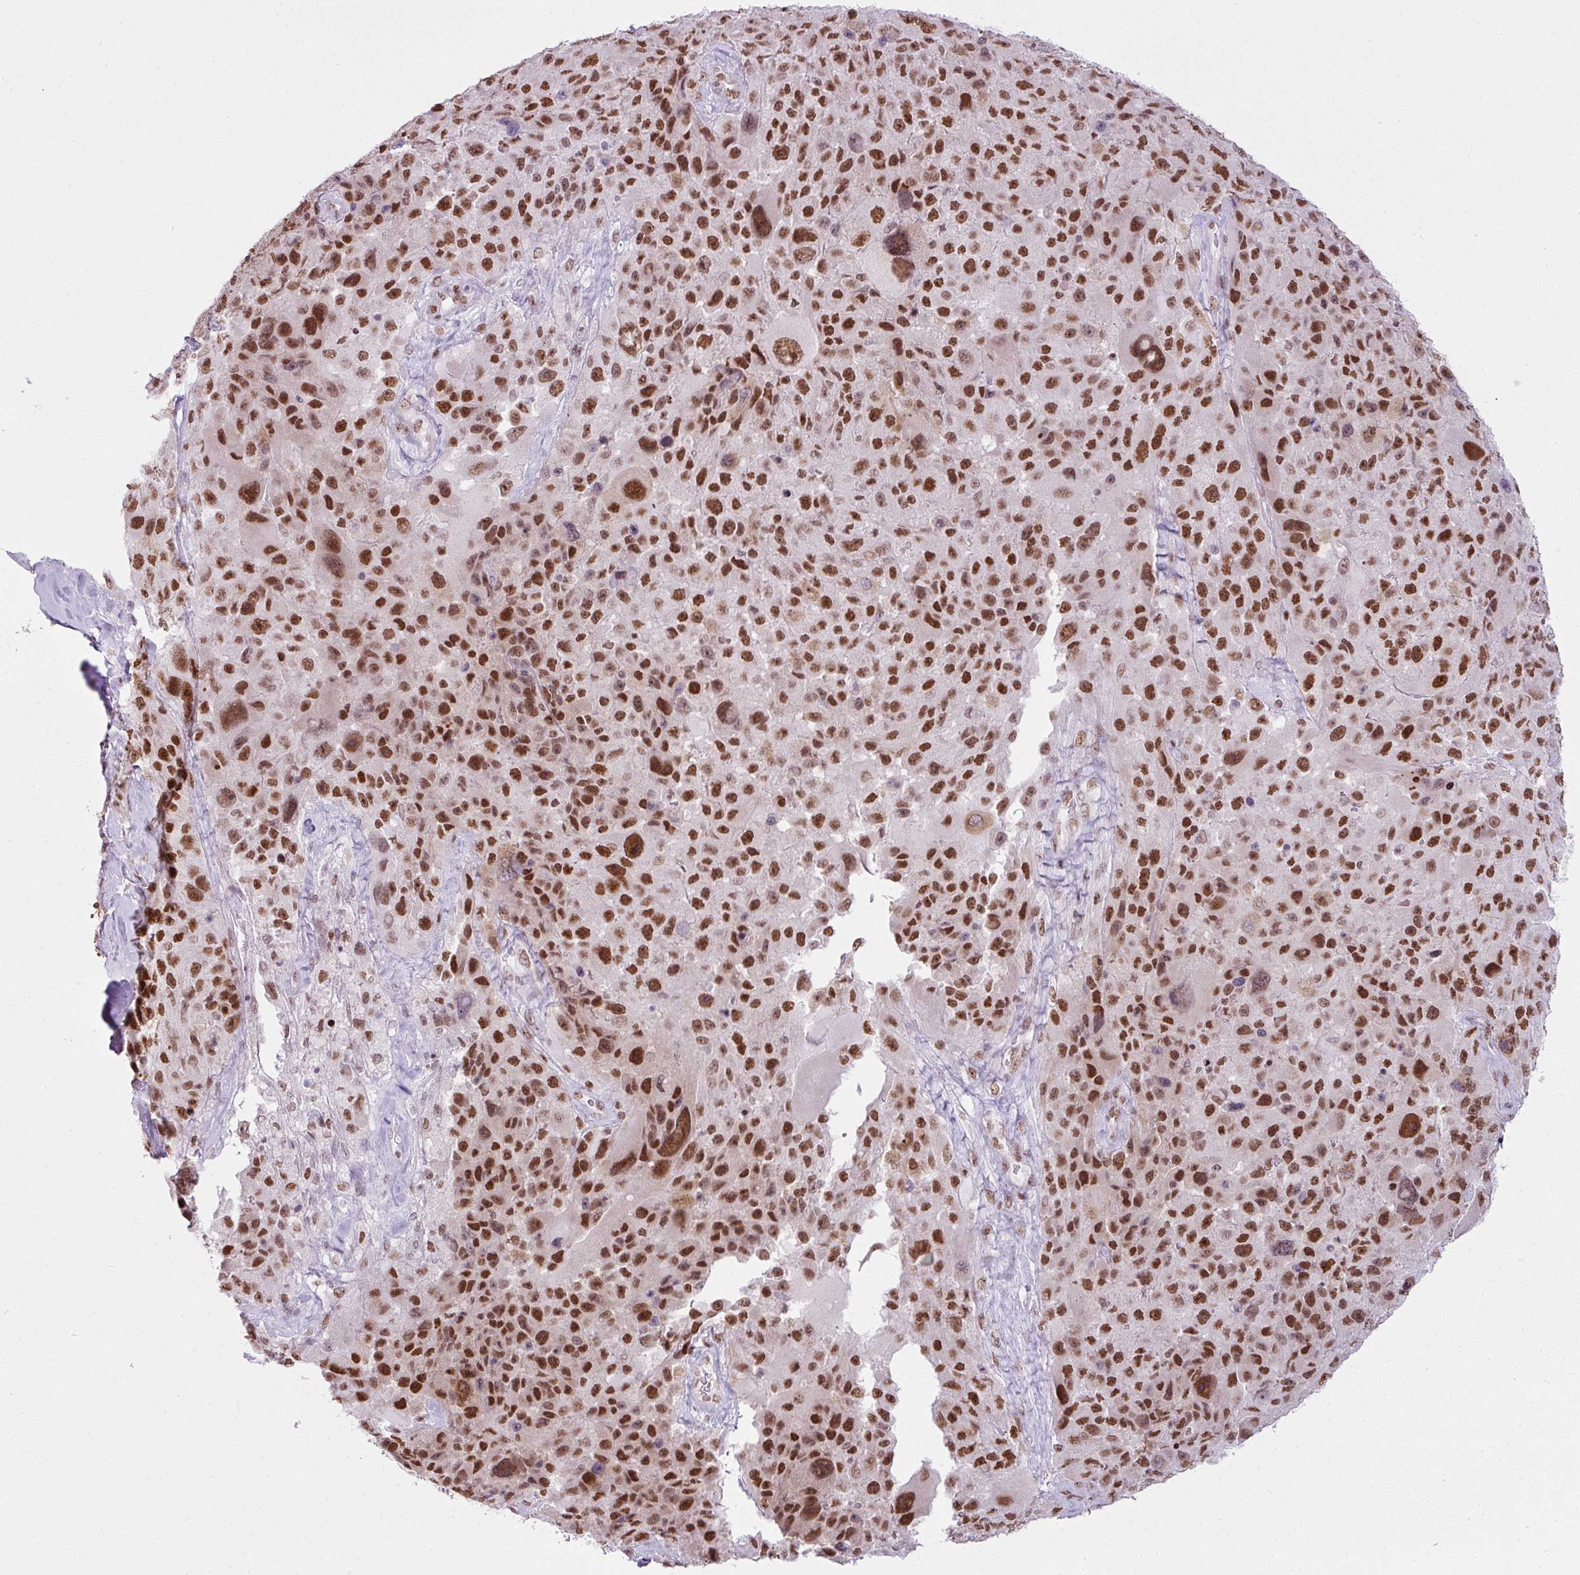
{"staining": {"intensity": "strong", "quantity": ">75%", "location": "nuclear"}, "tissue": "melanoma", "cell_type": "Tumor cells", "image_type": "cancer", "snomed": [{"axis": "morphology", "description": "Malignant melanoma, Metastatic site"}, {"axis": "topography", "description": "Lymph node"}], "caption": "Immunohistochemical staining of human melanoma displays high levels of strong nuclear positivity in about >75% of tumor cells. The protein of interest is shown in brown color, while the nuclei are stained blue.", "gene": "ARL6IP4", "patient": {"sex": "male", "age": 62}}